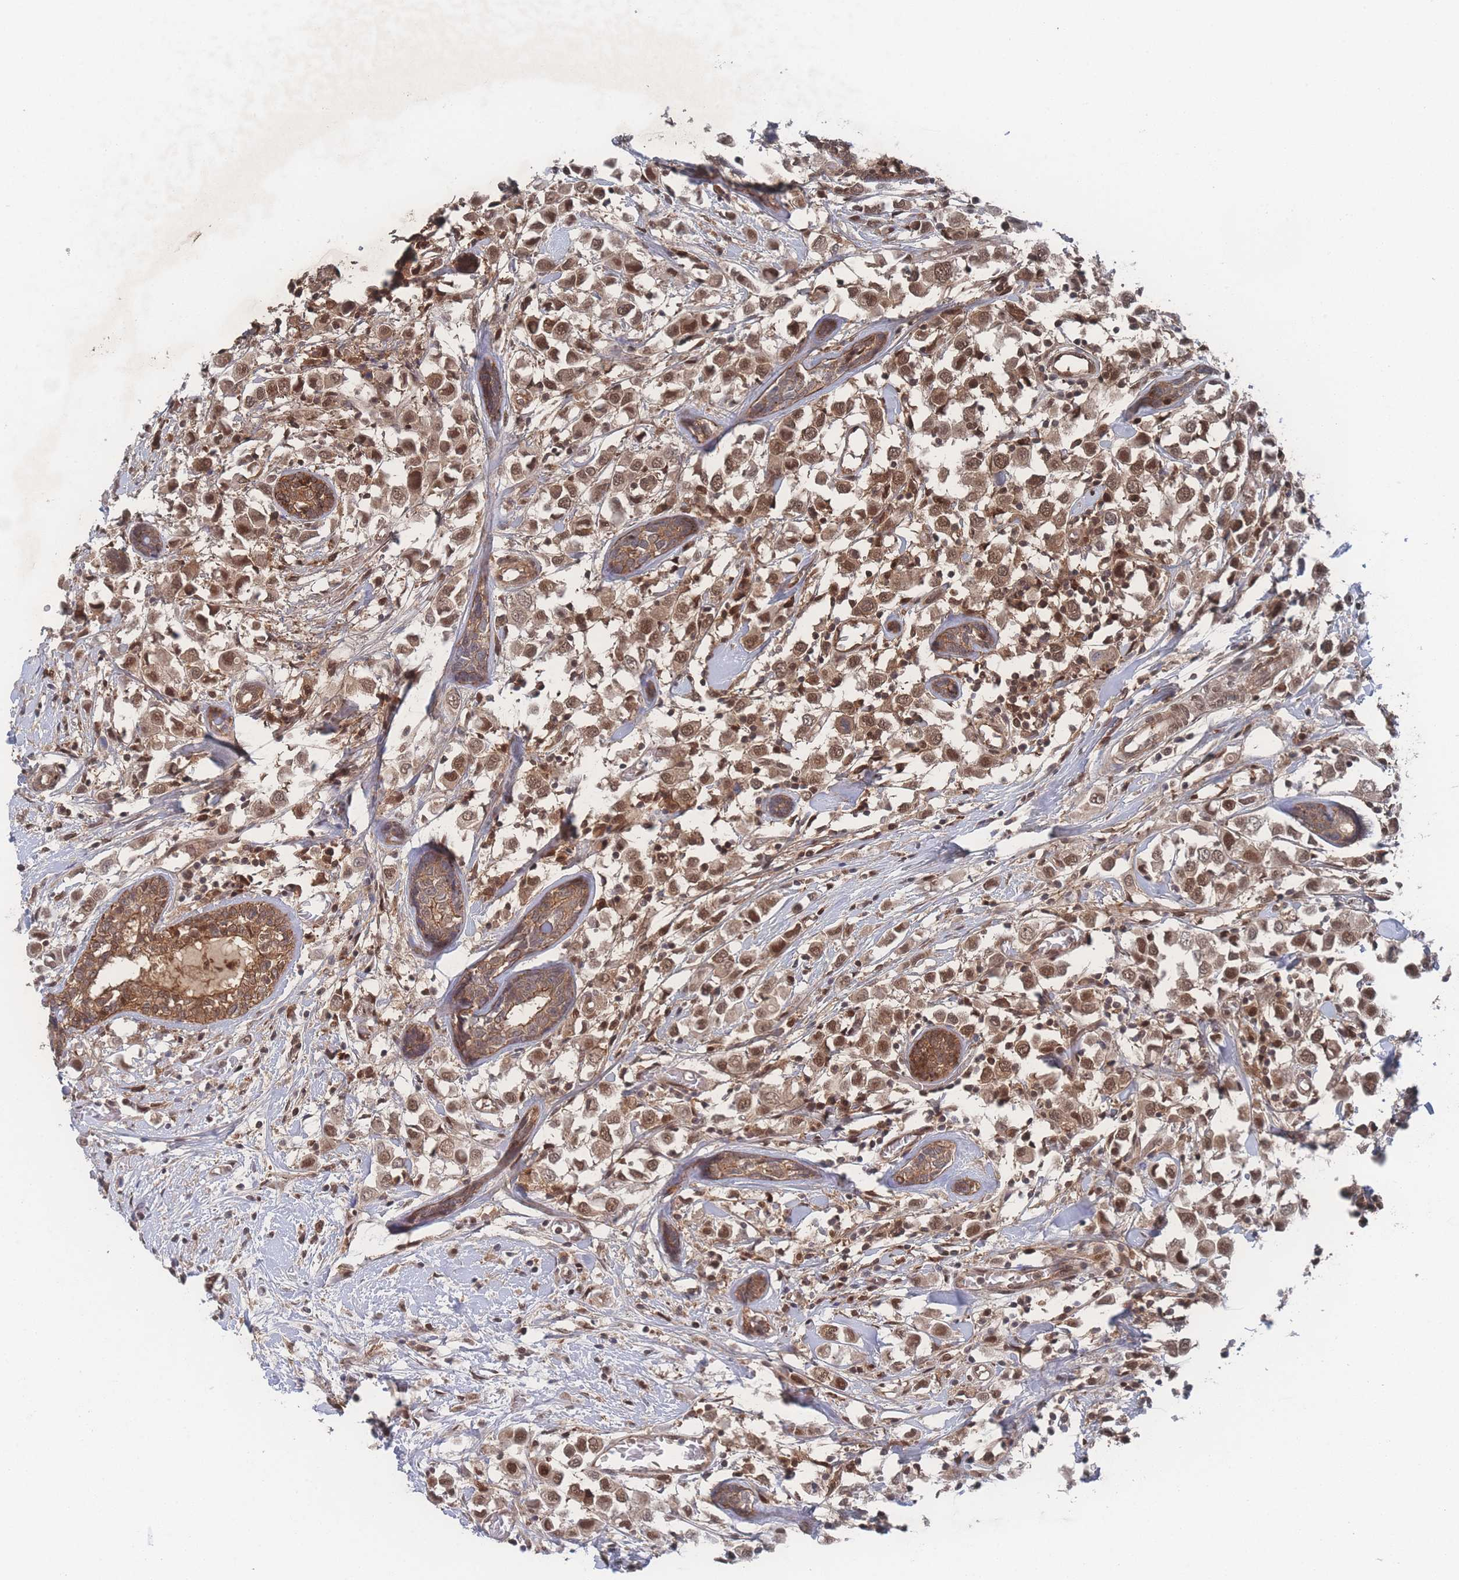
{"staining": {"intensity": "moderate", "quantity": ">75%", "location": "cytoplasmic/membranous,nuclear"}, "tissue": "breast cancer", "cell_type": "Tumor cells", "image_type": "cancer", "snomed": [{"axis": "morphology", "description": "Duct carcinoma"}, {"axis": "topography", "description": "Breast"}], "caption": "A photomicrograph of breast cancer (infiltrating ductal carcinoma) stained for a protein shows moderate cytoplasmic/membranous and nuclear brown staining in tumor cells.", "gene": "PSMA1", "patient": {"sex": "female", "age": 61}}